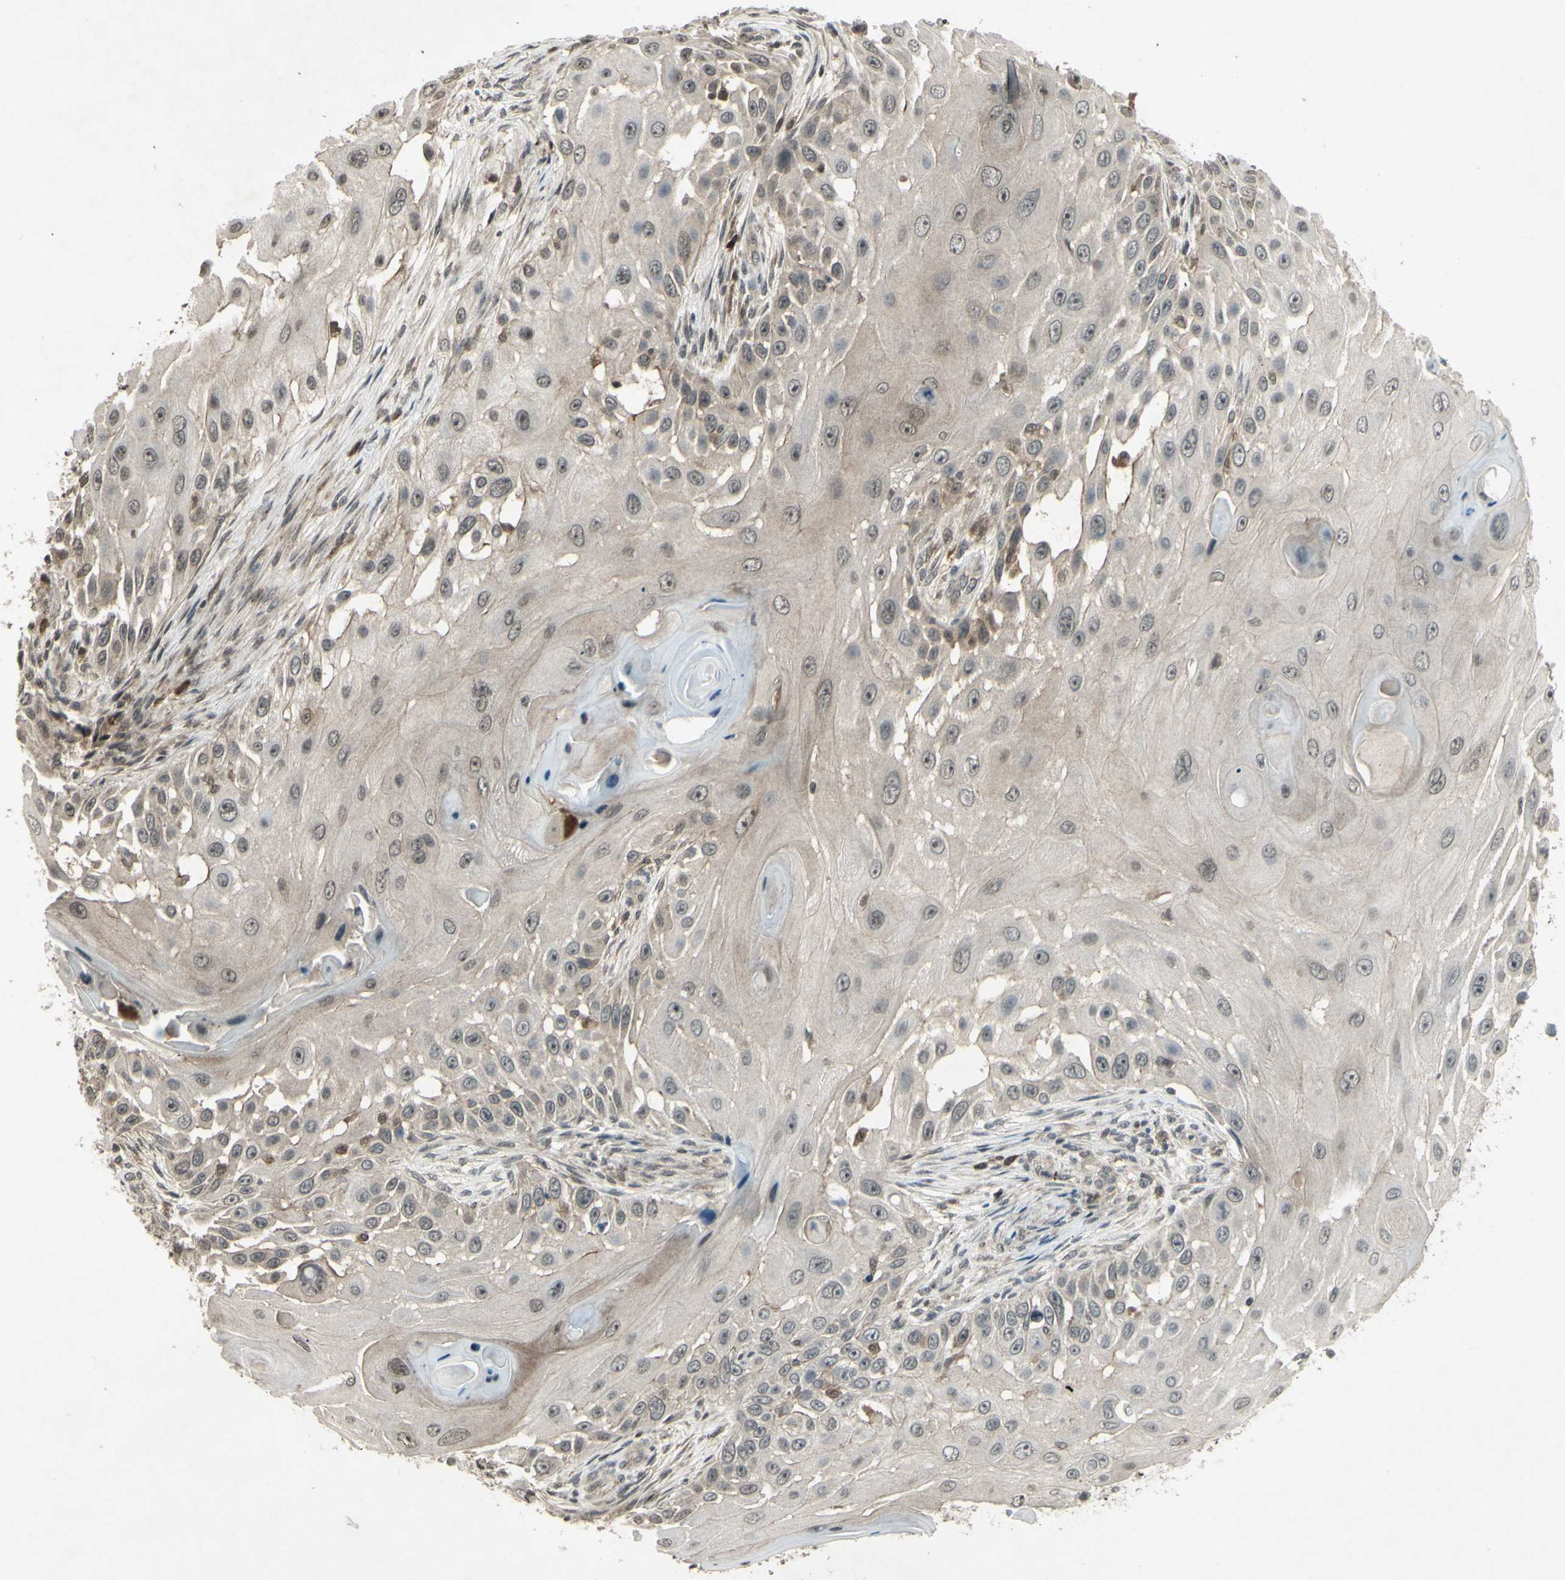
{"staining": {"intensity": "weak", "quantity": ">75%", "location": "cytoplasmic/membranous"}, "tissue": "skin cancer", "cell_type": "Tumor cells", "image_type": "cancer", "snomed": [{"axis": "morphology", "description": "Squamous cell carcinoma, NOS"}, {"axis": "topography", "description": "Skin"}], "caption": "Brown immunohistochemical staining in squamous cell carcinoma (skin) reveals weak cytoplasmic/membranous staining in about >75% of tumor cells. The staining was performed using DAB (3,3'-diaminobenzidine) to visualize the protein expression in brown, while the nuclei were stained in blue with hematoxylin (Magnification: 20x).", "gene": "BLNK", "patient": {"sex": "female", "age": 44}}